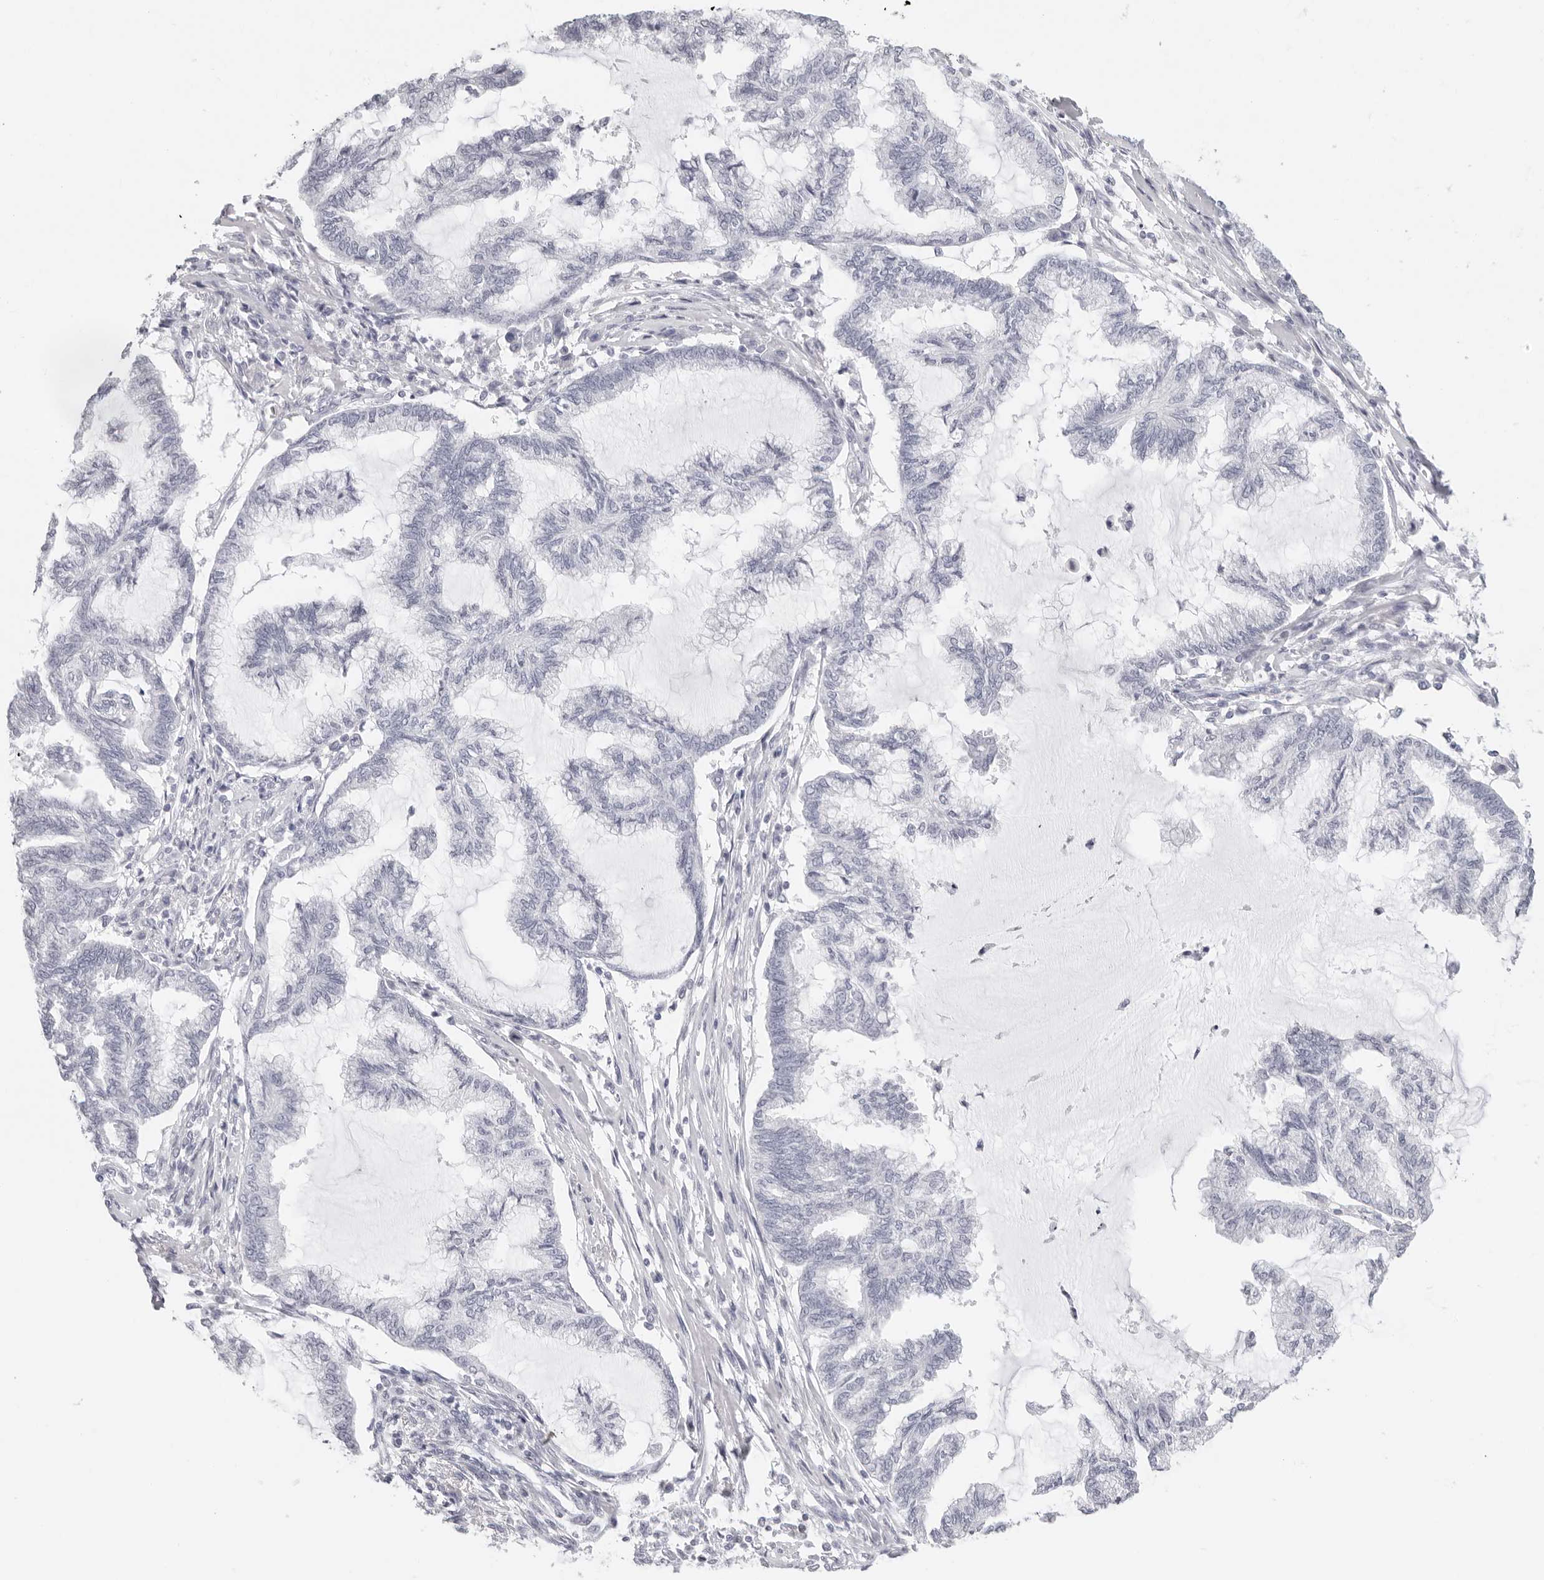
{"staining": {"intensity": "negative", "quantity": "none", "location": "none"}, "tissue": "endometrial cancer", "cell_type": "Tumor cells", "image_type": "cancer", "snomed": [{"axis": "morphology", "description": "Adenocarcinoma, NOS"}, {"axis": "topography", "description": "Endometrium"}], "caption": "Endometrial cancer (adenocarcinoma) was stained to show a protein in brown. There is no significant positivity in tumor cells.", "gene": "AGMAT", "patient": {"sex": "female", "age": 86}}